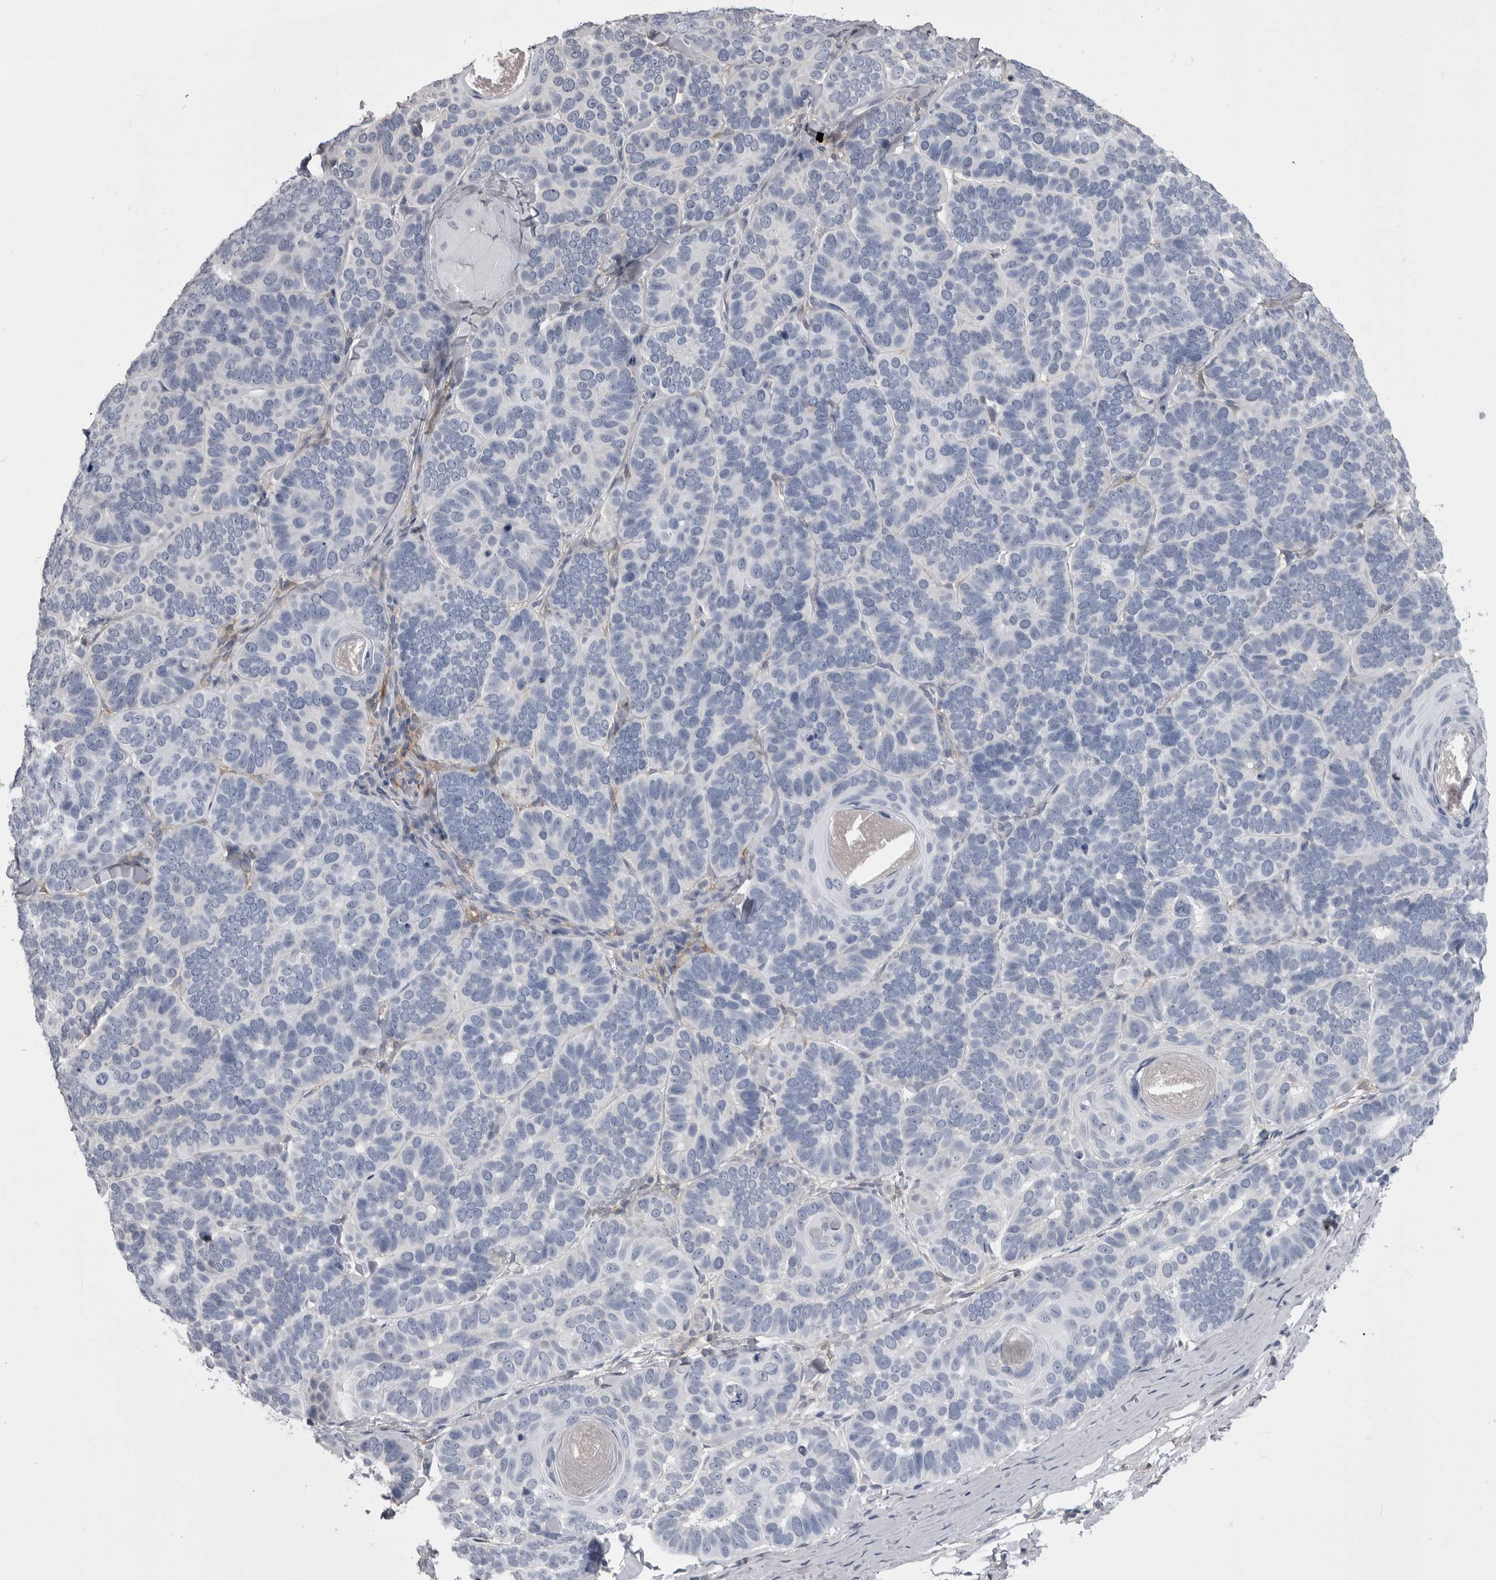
{"staining": {"intensity": "negative", "quantity": "none", "location": "none"}, "tissue": "skin cancer", "cell_type": "Tumor cells", "image_type": "cancer", "snomed": [{"axis": "morphology", "description": "Basal cell carcinoma"}, {"axis": "topography", "description": "Skin"}], "caption": "A high-resolution histopathology image shows immunohistochemistry staining of basal cell carcinoma (skin), which reveals no significant expression in tumor cells. (Brightfield microscopy of DAB immunohistochemistry at high magnification).", "gene": "ANK2", "patient": {"sex": "male", "age": 62}}